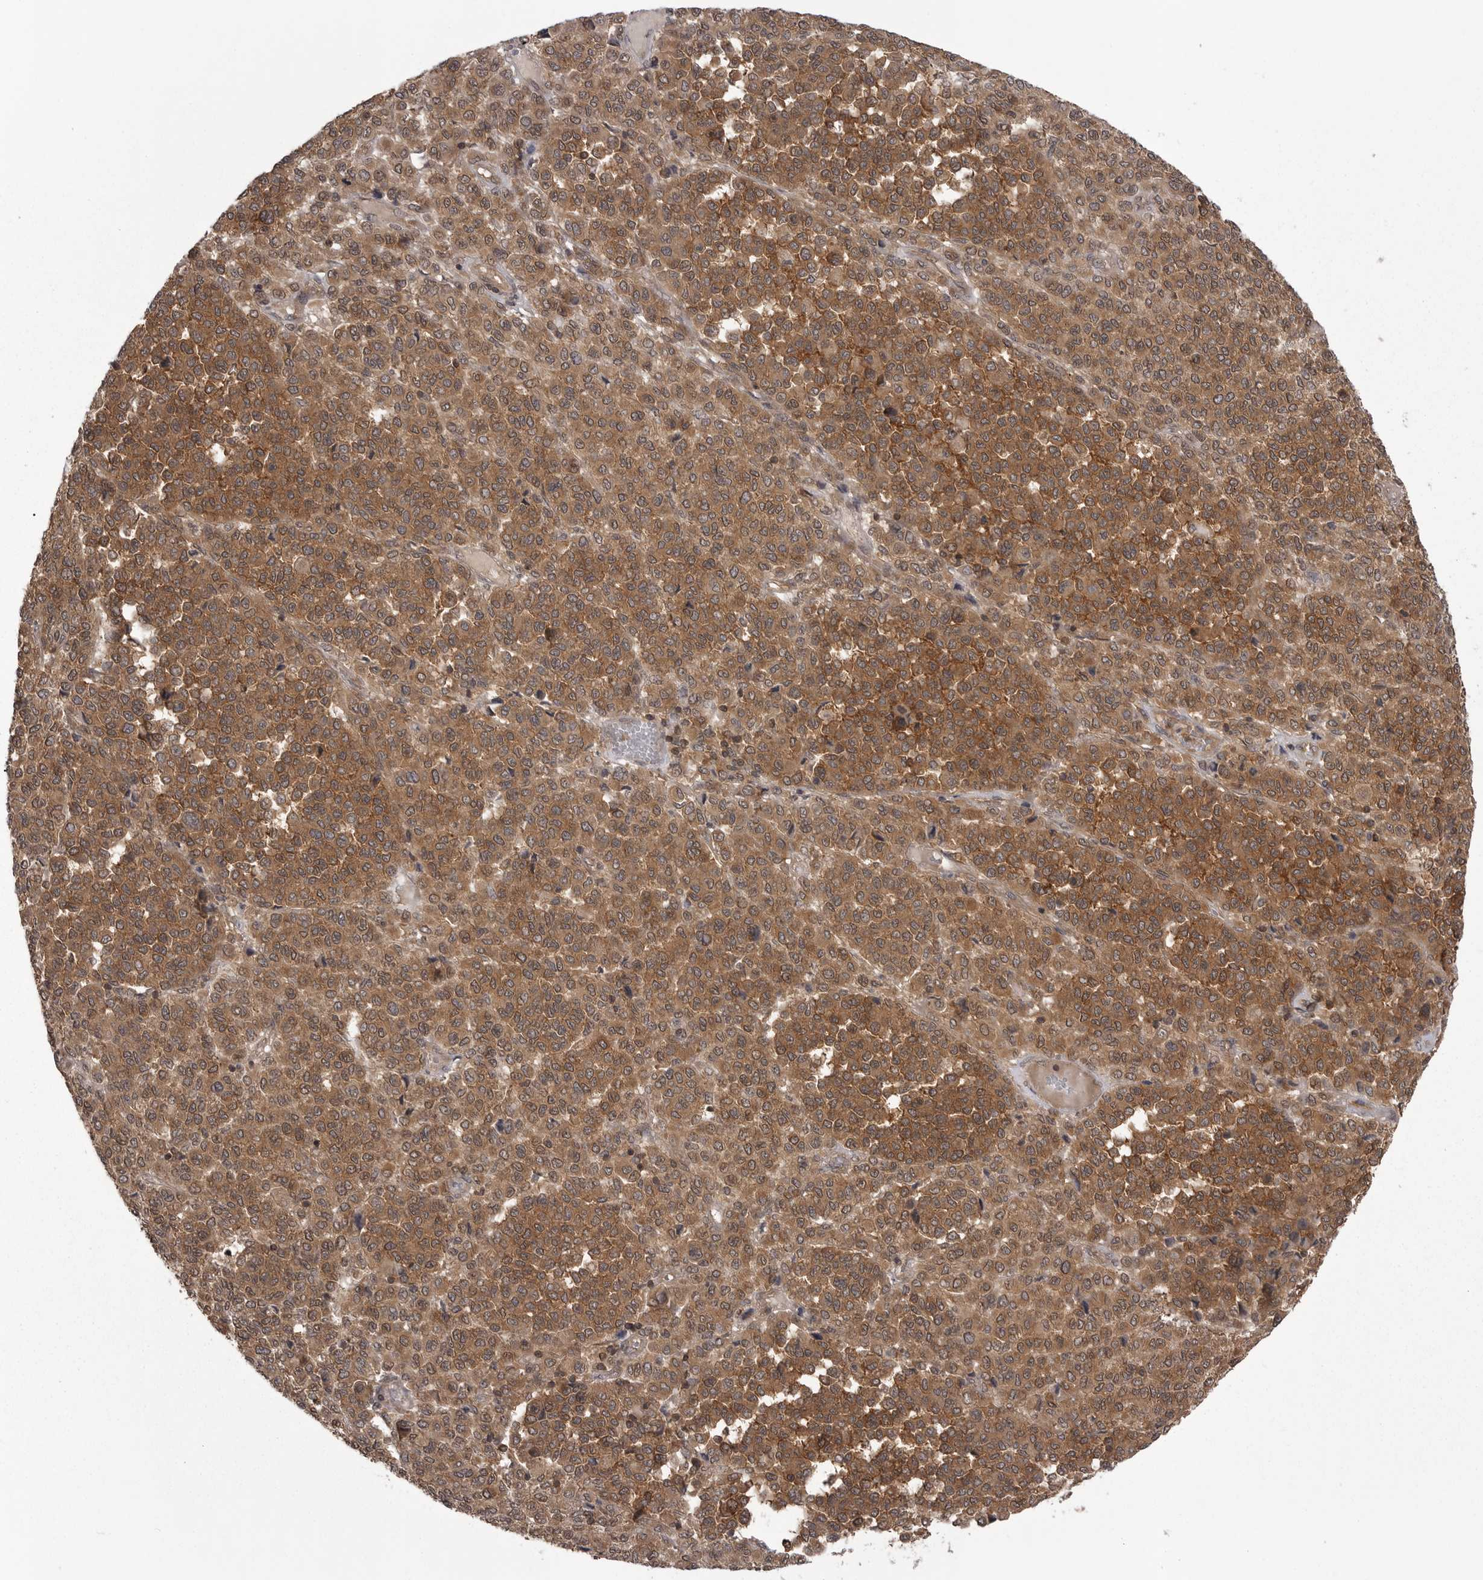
{"staining": {"intensity": "moderate", "quantity": ">75%", "location": "cytoplasmic/membranous"}, "tissue": "melanoma", "cell_type": "Tumor cells", "image_type": "cancer", "snomed": [{"axis": "morphology", "description": "Malignant melanoma, Metastatic site"}, {"axis": "topography", "description": "Pancreas"}], "caption": "Melanoma was stained to show a protein in brown. There is medium levels of moderate cytoplasmic/membranous expression in about >75% of tumor cells. (IHC, brightfield microscopy, high magnification).", "gene": "STK24", "patient": {"sex": "female", "age": 30}}